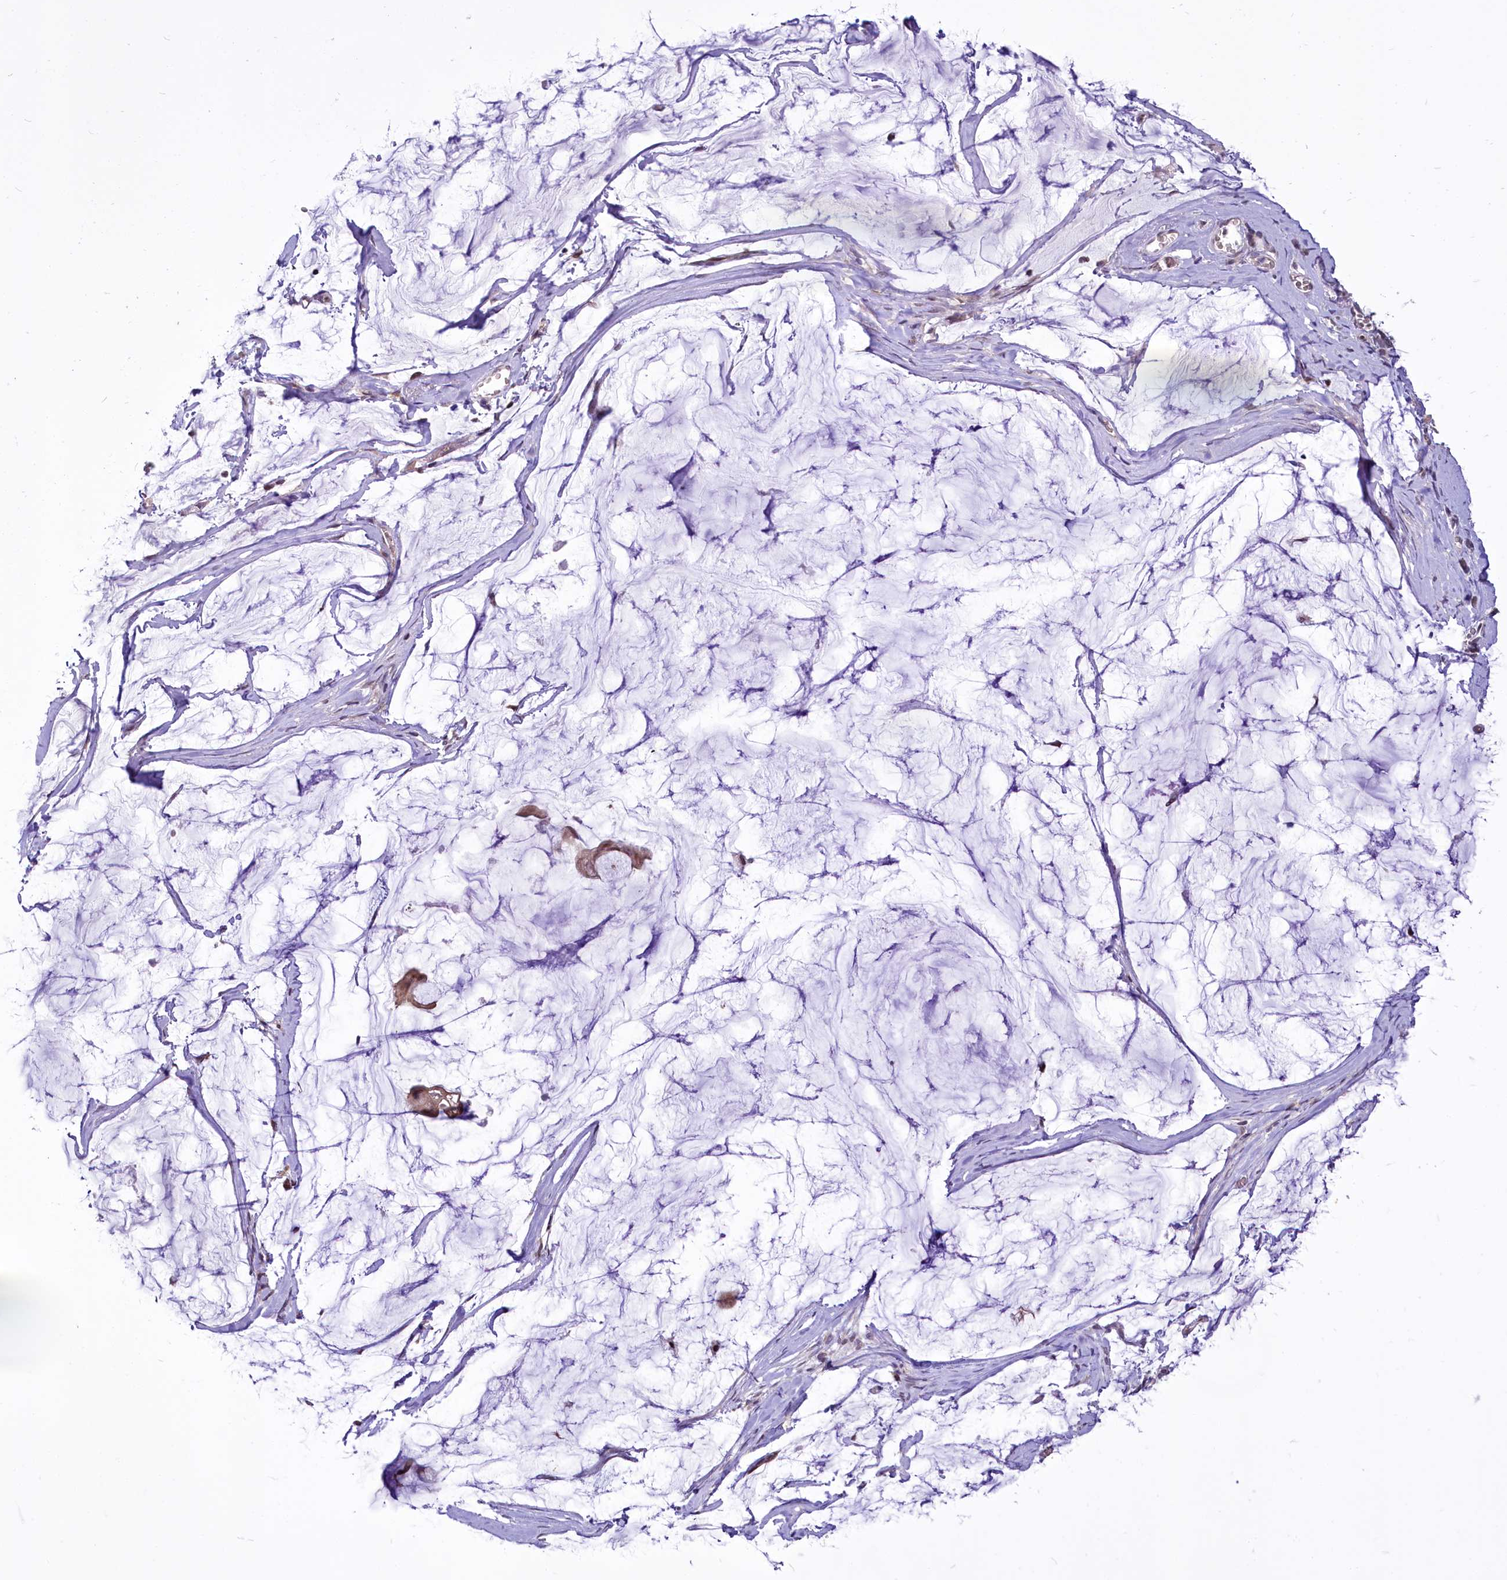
{"staining": {"intensity": "moderate", "quantity": ">75%", "location": "cytoplasmic/membranous,nuclear"}, "tissue": "ovarian cancer", "cell_type": "Tumor cells", "image_type": "cancer", "snomed": [{"axis": "morphology", "description": "Cystadenocarcinoma, mucinous, NOS"}, {"axis": "topography", "description": "Ovary"}], "caption": "Protein expression analysis of mucinous cystadenocarcinoma (ovarian) exhibits moderate cytoplasmic/membranous and nuclear staining in approximately >75% of tumor cells.", "gene": "BANK1", "patient": {"sex": "female", "age": 73}}